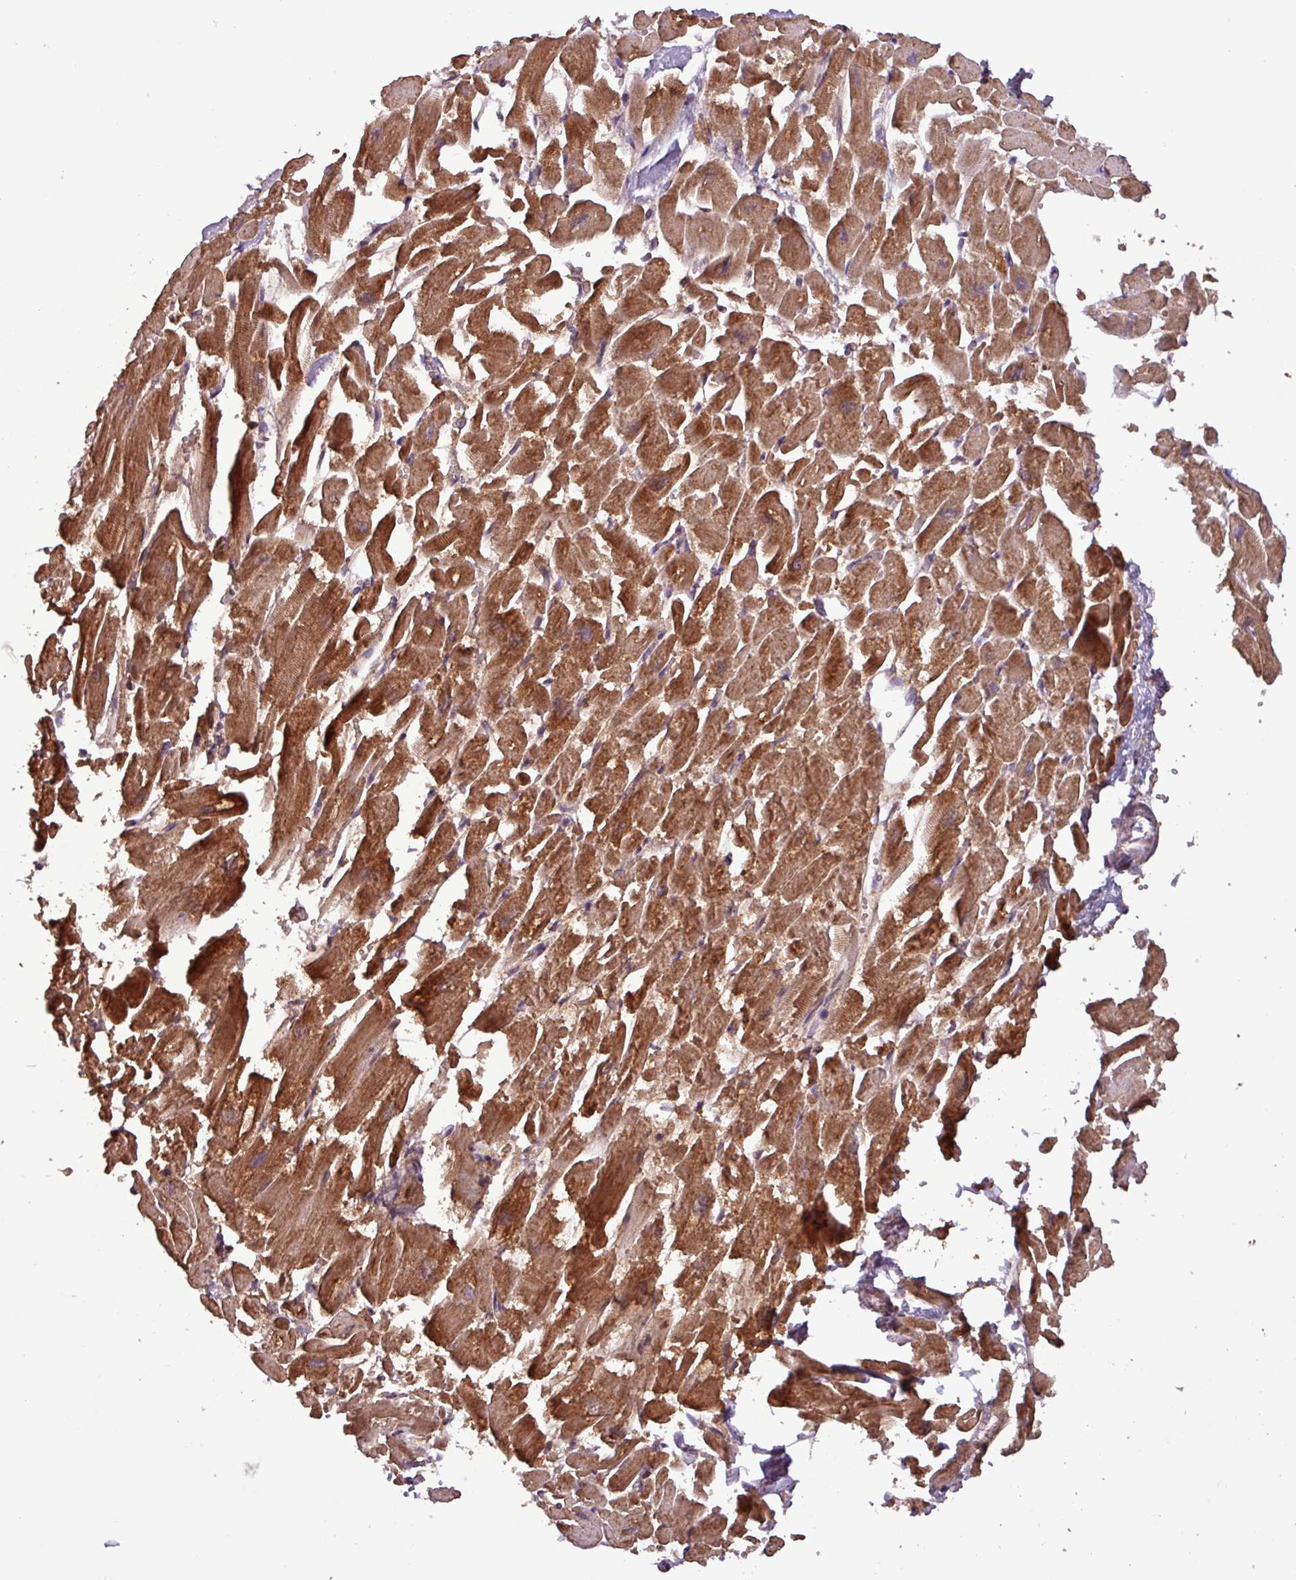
{"staining": {"intensity": "strong", "quantity": ">75%", "location": "cytoplasmic/membranous"}, "tissue": "heart muscle", "cell_type": "Cardiomyocytes", "image_type": "normal", "snomed": [{"axis": "morphology", "description": "Normal tissue, NOS"}, {"axis": "topography", "description": "Heart"}], "caption": "IHC (DAB) staining of unremarkable heart muscle exhibits strong cytoplasmic/membranous protein positivity in approximately >75% of cardiomyocytes. (IHC, brightfield microscopy, high magnification).", "gene": "MCTP2", "patient": {"sex": "male", "age": 54}}